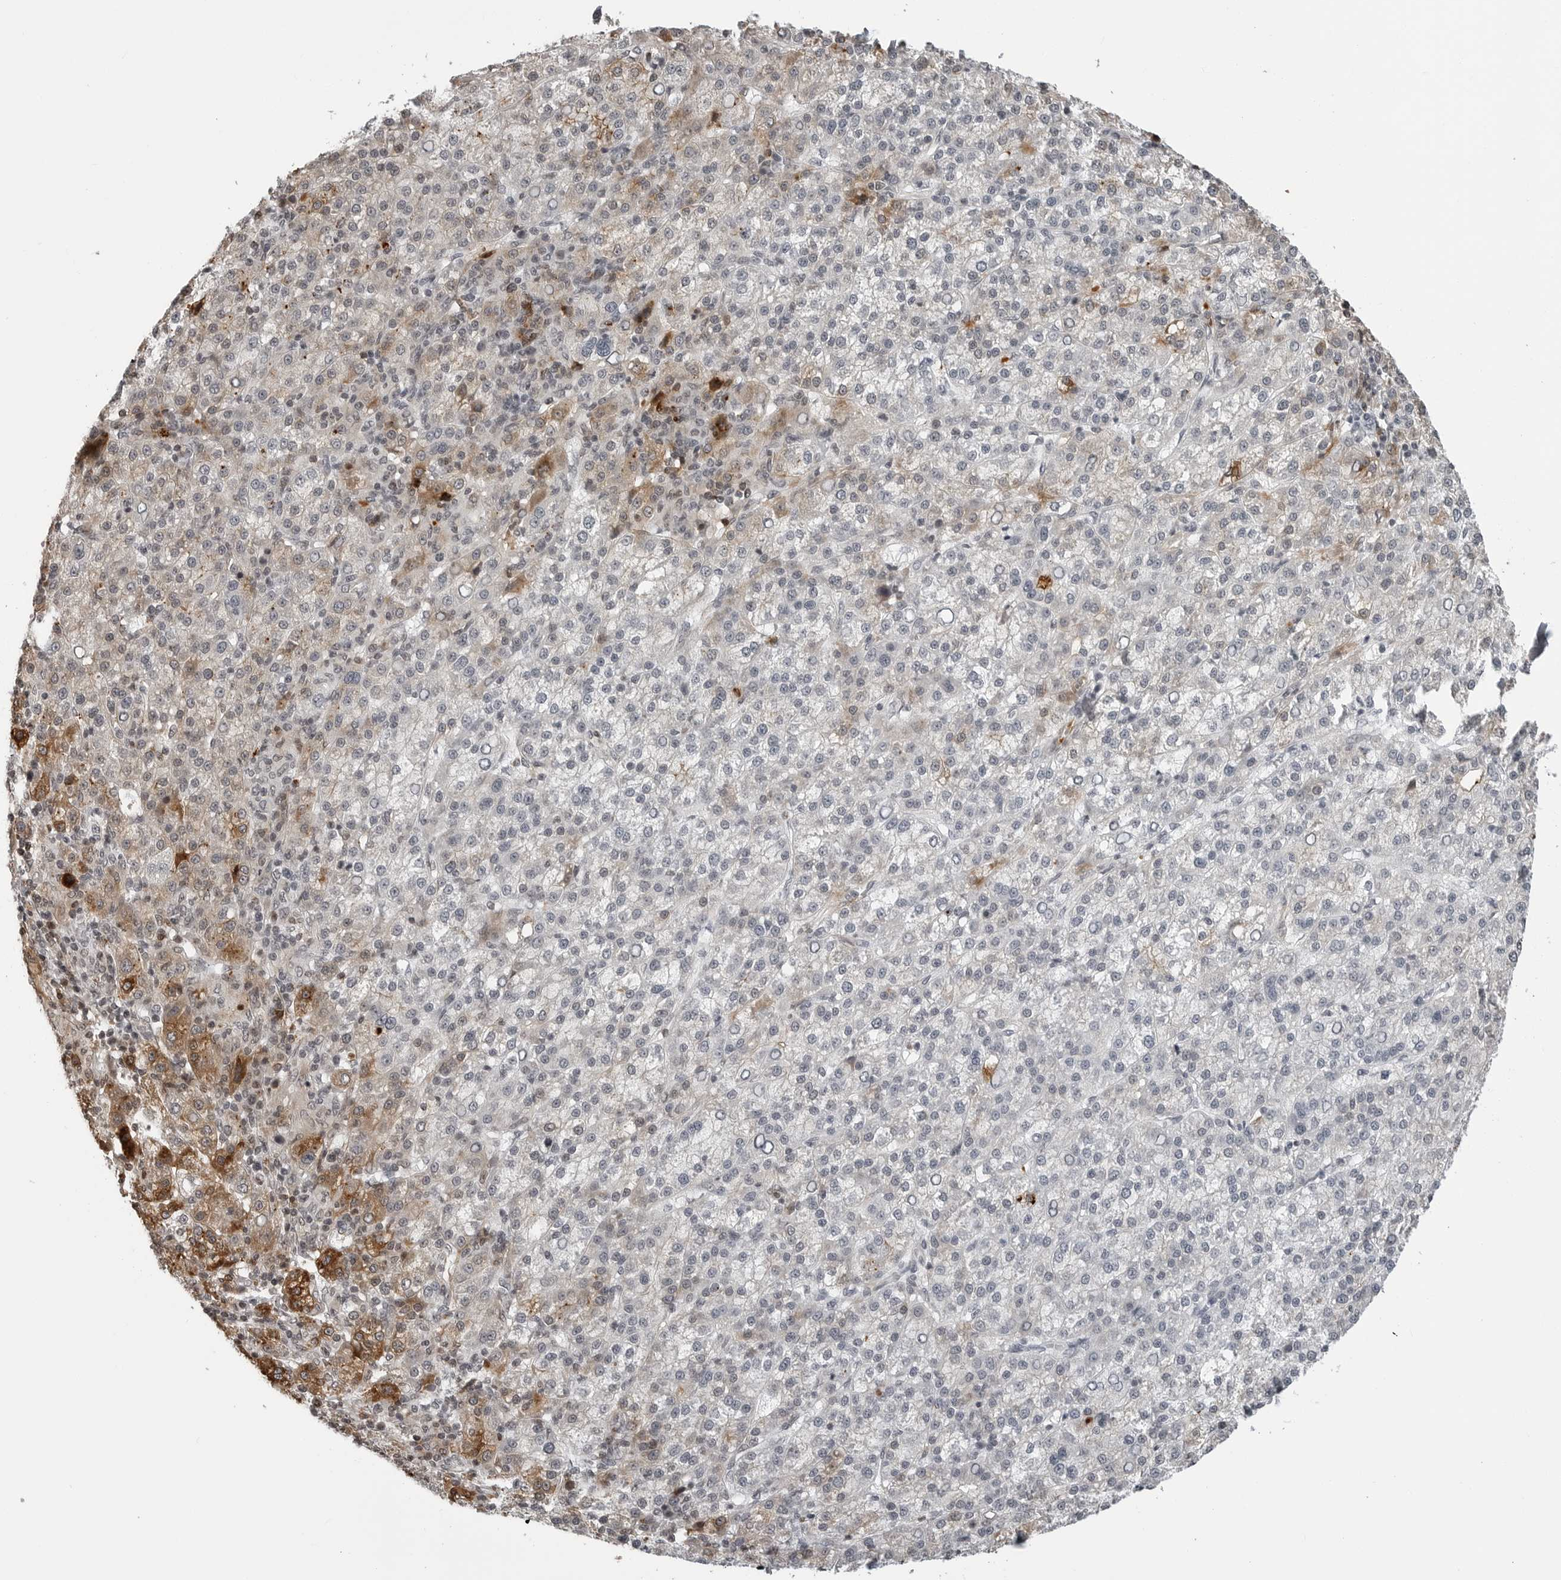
{"staining": {"intensity": "moderate", "quantity": "<25%", "location": "cytoplasmic/membranous"}, "tissue": "liver cancer", "cell_type": "Tumor cells", "image_type": "cancer", "snomed": [{"axis": "morphology", "description": "Carcinoma, Hepatocellular, NOS"}, {"axis": "topography", "description": "Liver"}], "caption": "Moderate cytoplasmic/membranous expression is appreciated in about <25% of tumor cells in hepatocellular carcinoma (liver). The protein is stained brown, and the nuclei are stained in blue (DAB (3,3'-diaminobenzidine) IHC with brightfield microscopy, high magnification).", "gene": "CXCR5", "patient": {"sex": "female", "age": 58}}